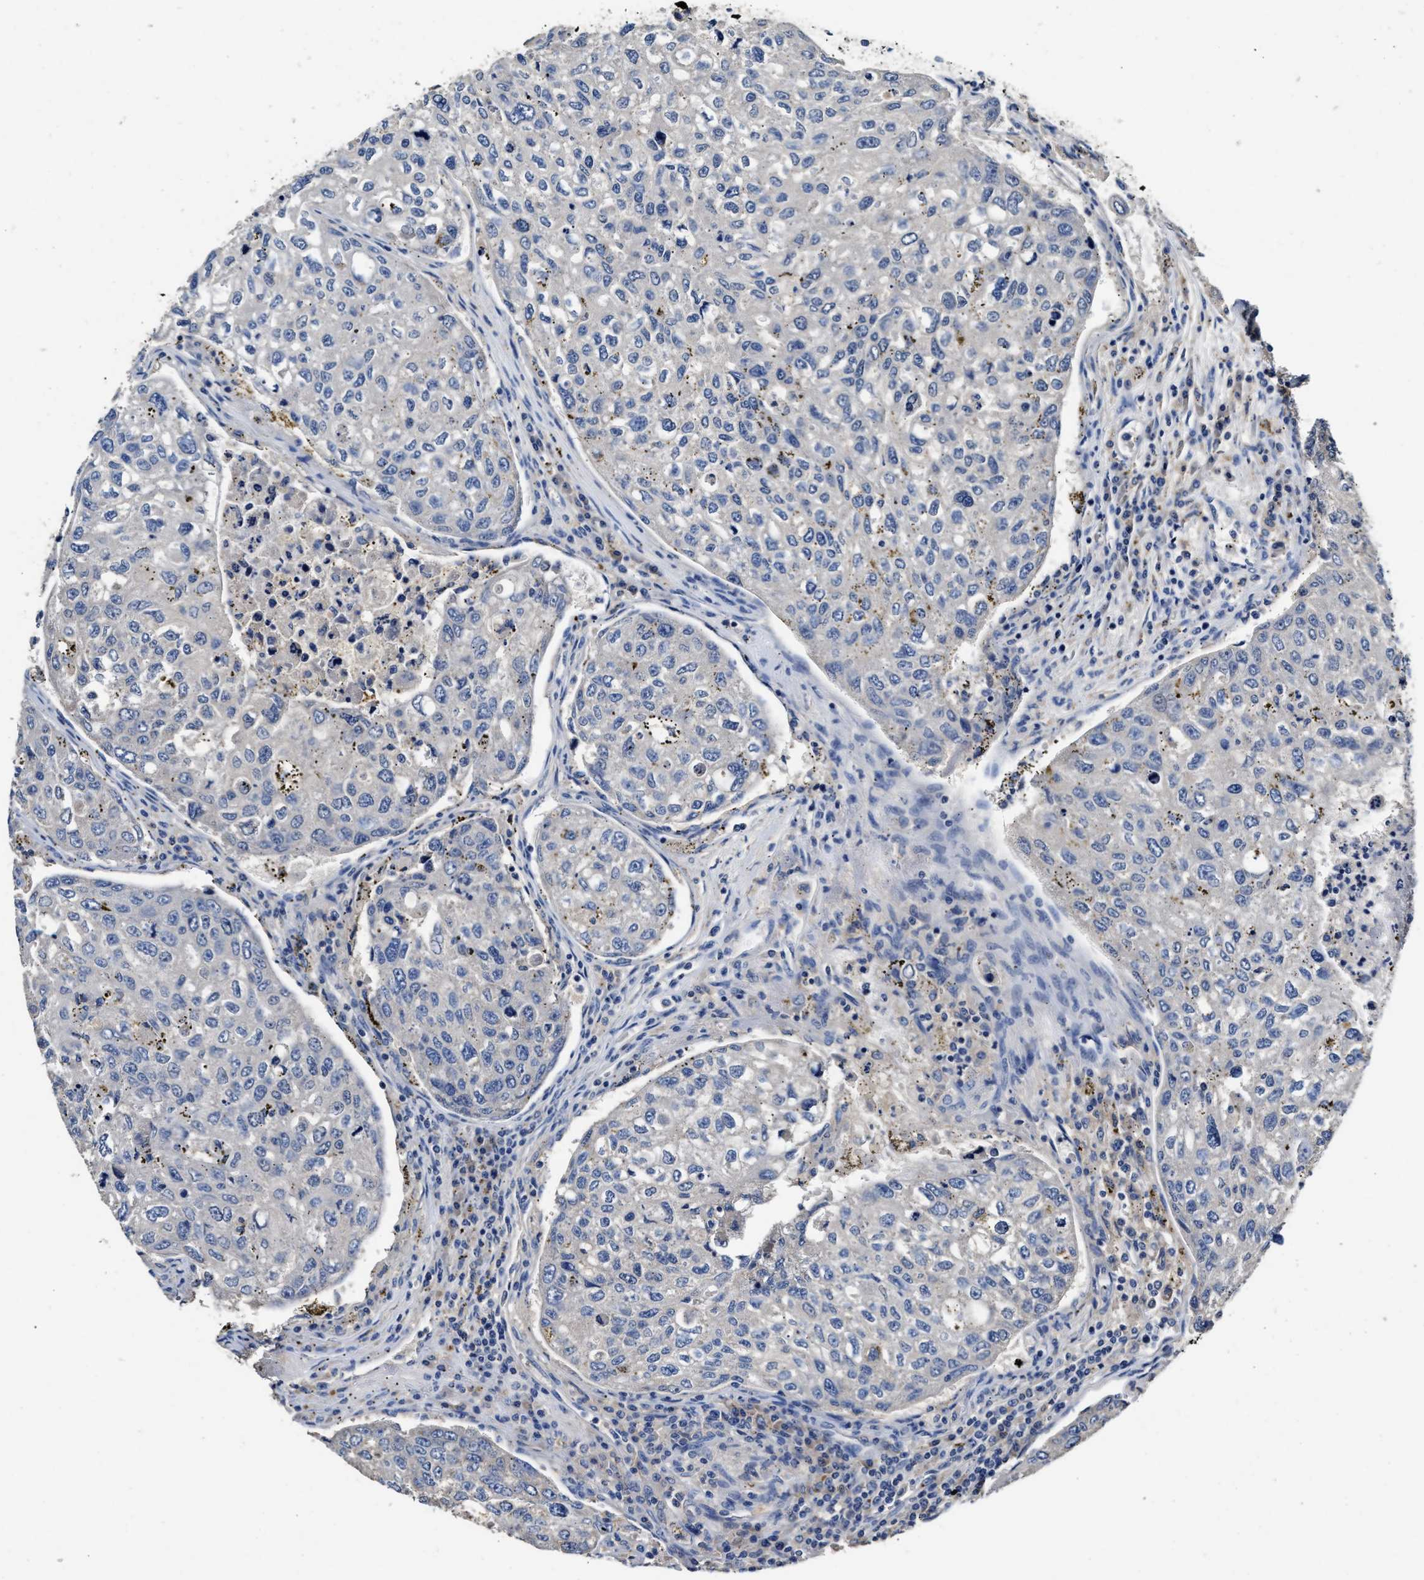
{"staining": {"intensity": "negative", "quantity": "none", "location": "none"}, "tissue": "urothelial cancer", "cell_type": "Tumor cells", "image_type": "cancer", "snomed": [{"axis": "morphology", "description": "Urothelial carcinoma, High grade"}, {"axis": "topography", "description": "Lymph node"}, {"axis": "topography", "description": "Urinary bladder"}], "caption": "Histopathology image shows no significant protein staining in tumor cells of urothelial cancer. (Brightfield microscopy of DAB immunohistochemistry (IHC) at high magnification).", "gene": "SLCO2B1", "patient": {"sex": "male", "age": 51}}